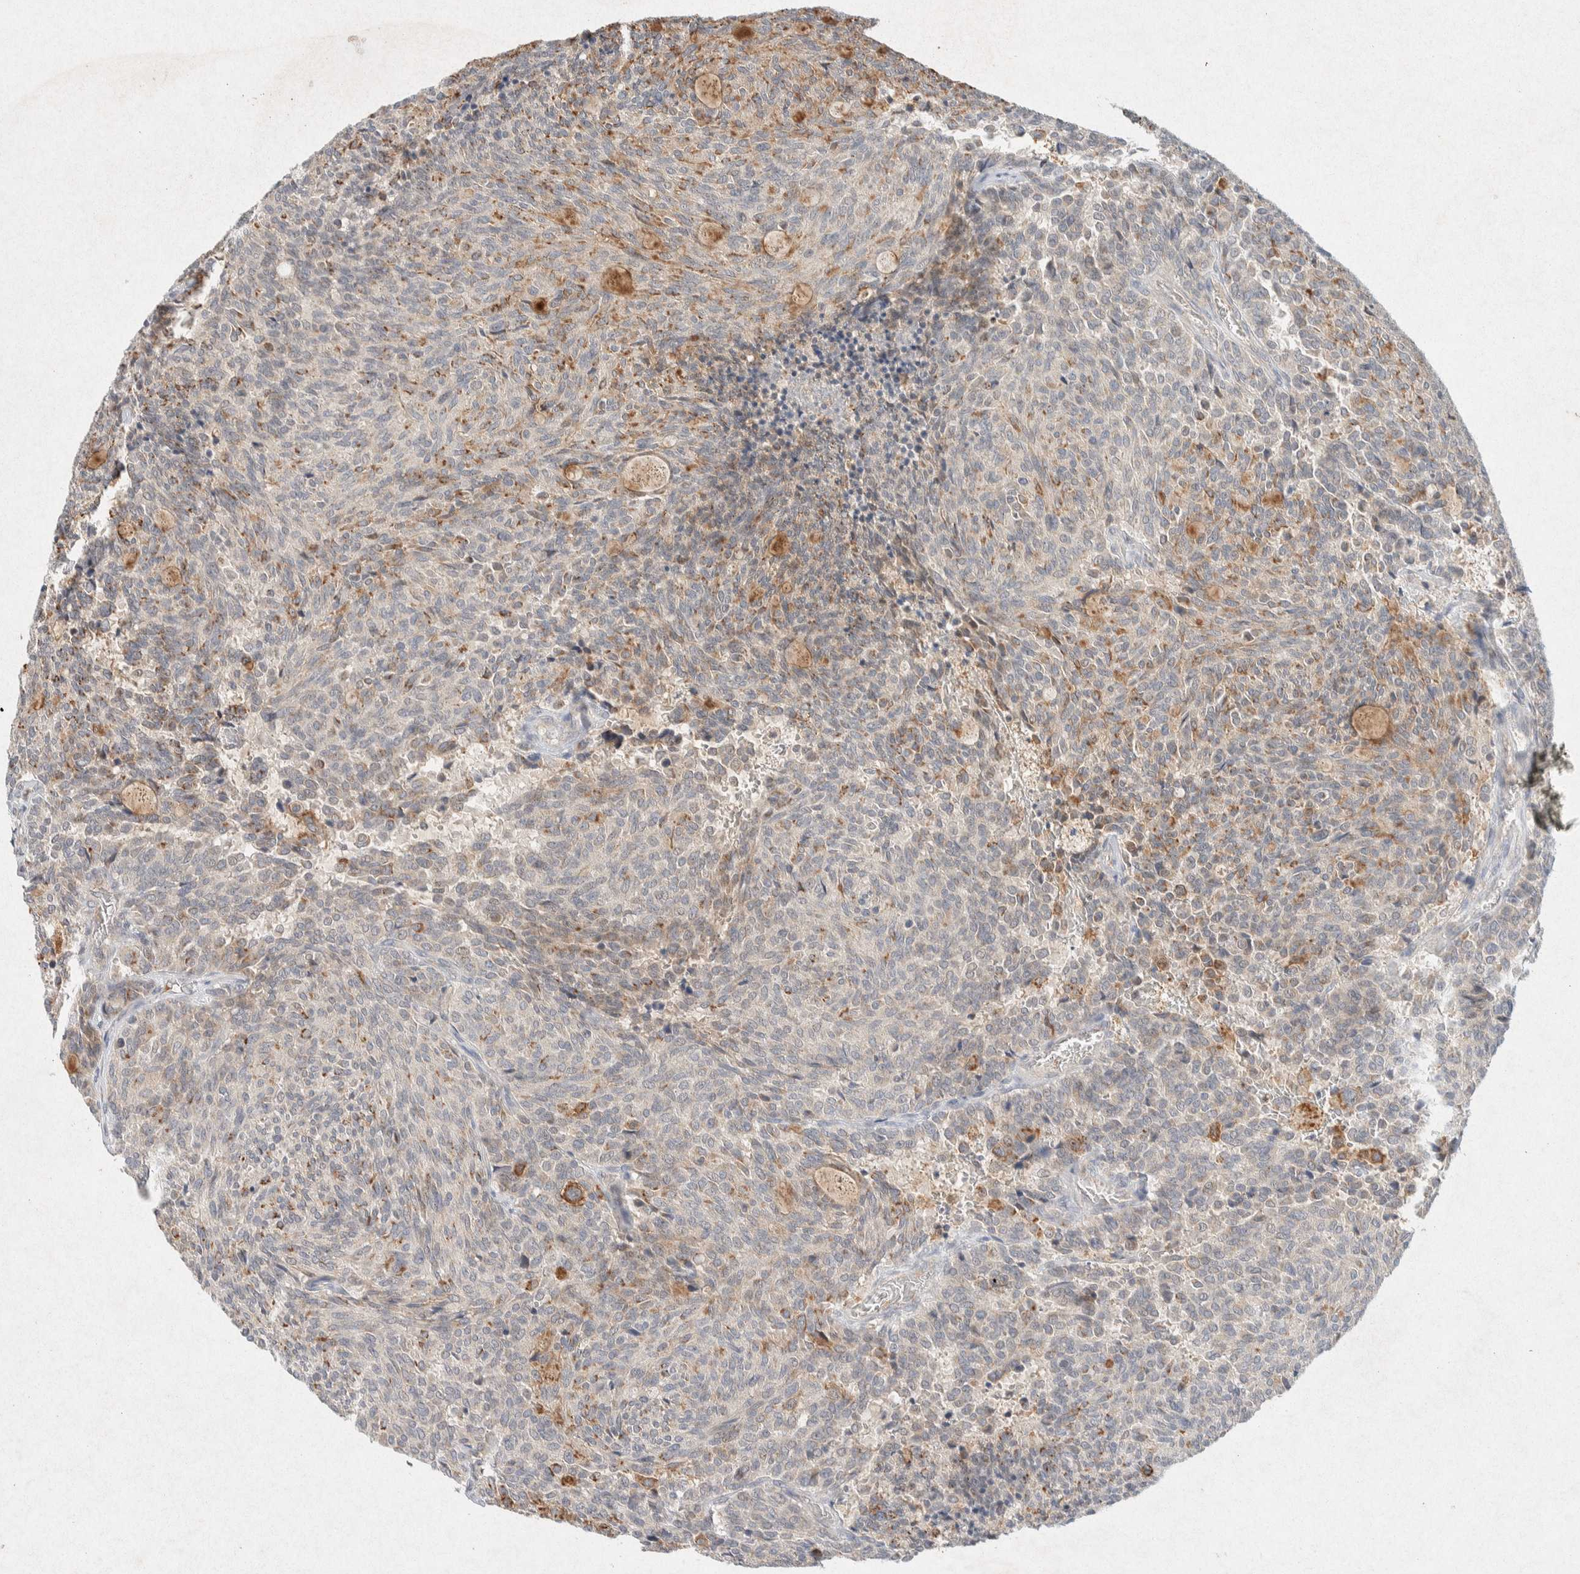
{"staining": {"intensity": "weak", "quantity": "25%-75%", "location": "cytoplasmic/membranous"}, "tissue": "carcinoid", "cell_type": "Tumor cells", "image_type": "cancer", "snomed": [{"axis": "morphology", "description": "Carcinoid, malignant, NOS"}, {"axis": "topography", "description": "Pancreas"}], "caption": "DAB immunohistochemical staining of human malignant carcinoid reveals weak cytoplasmic/membranous protein positivity in approximately 25%-75% of tumor cells.", "gene": "GNAI1", "patient": {"sex": "female", "age": 54}}